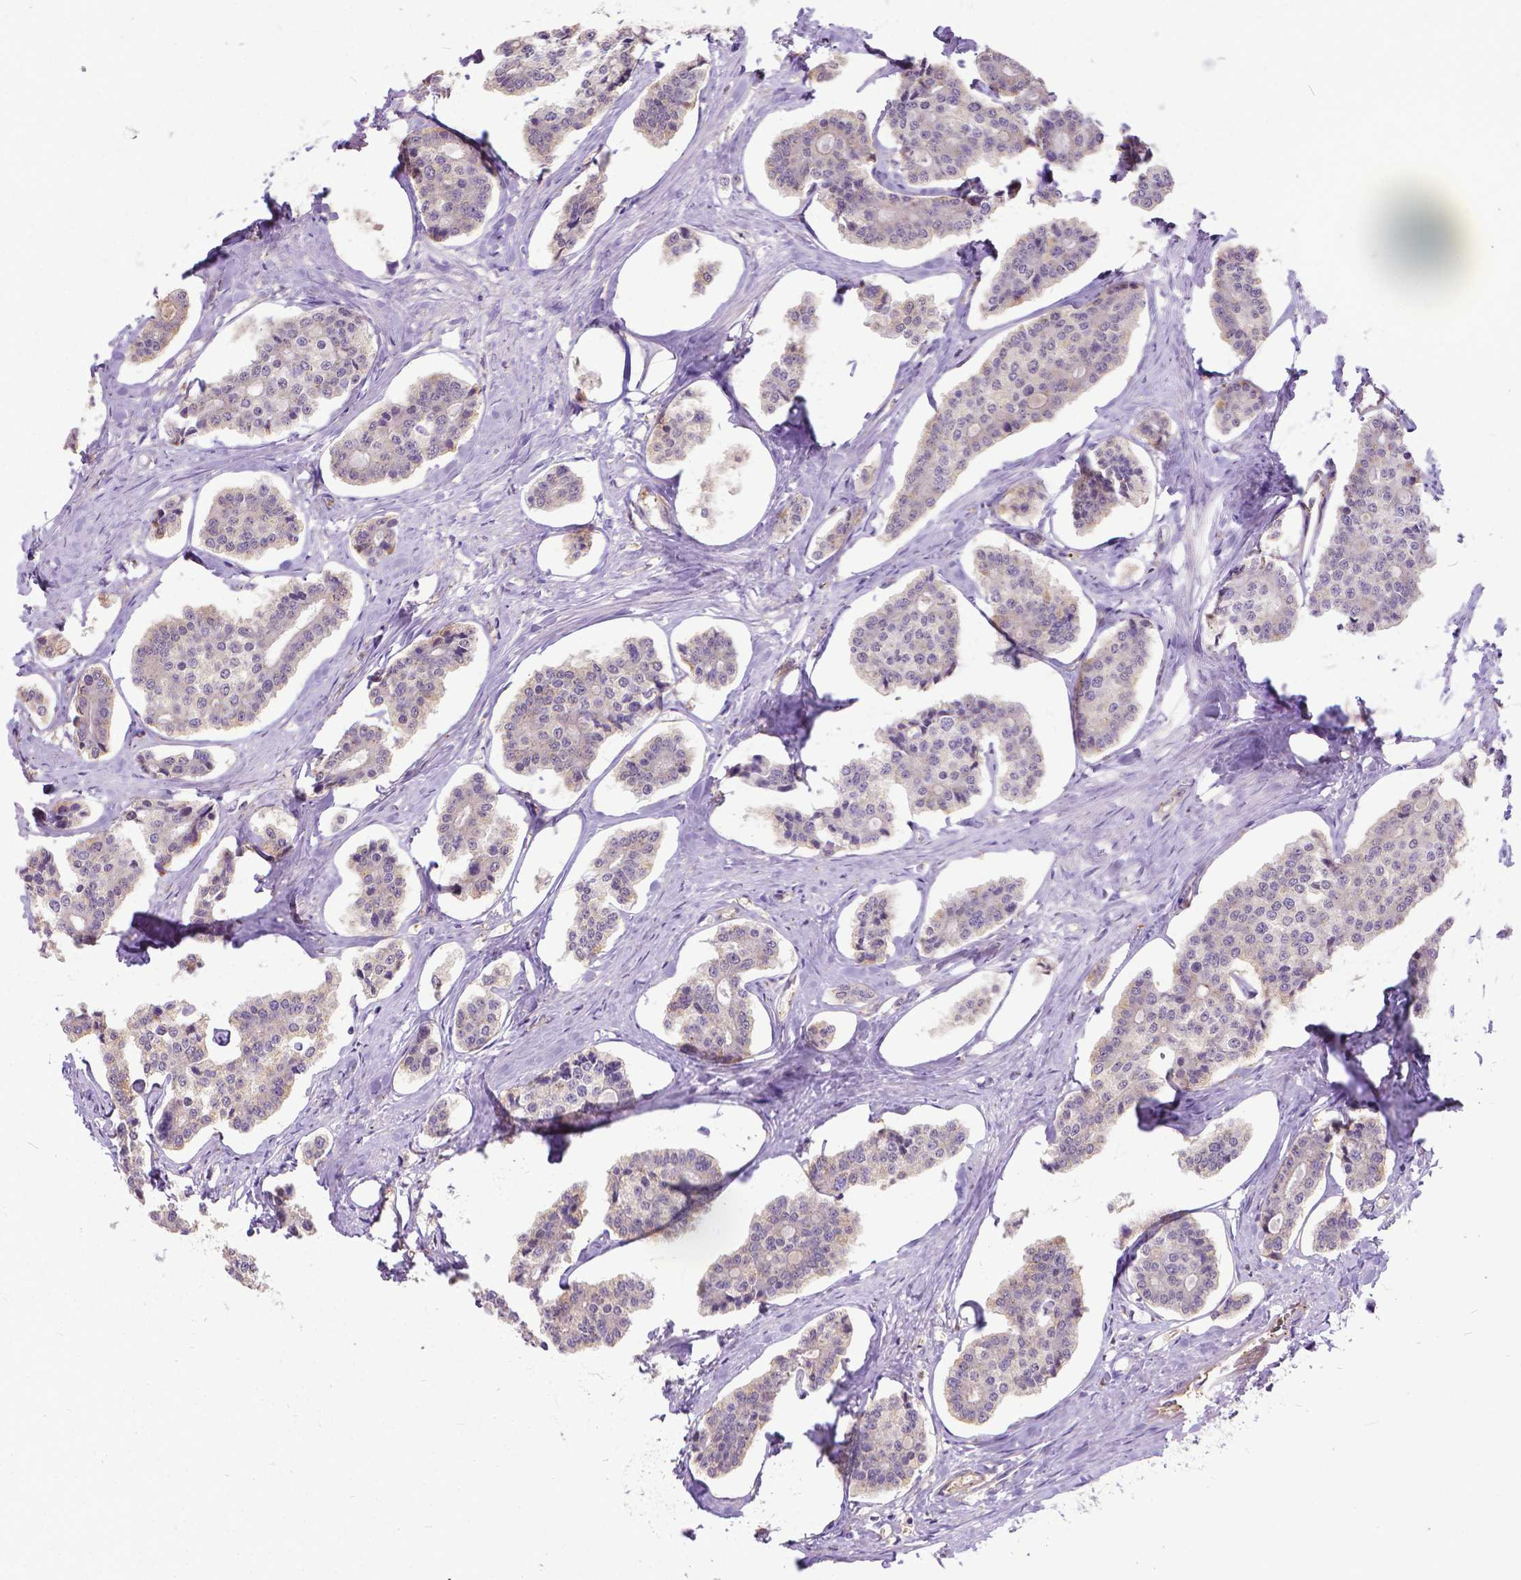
{"staining": {"intensity": "negative", "quantity": "none", "location": "none"}, "tissue": "carcinoid", "cell_type": "Tumor cells", "image_type": "cancer", "snomed": [{"axis": "morphology", "description": "Carcinoid, malignant, NOS"}, {"axis": "topography", "description": "Small intestine"}], "caption": "High power microscopy photomicrograph of an IHC histopathology image of carcinoid, revealing no significant staining in tumor cells.", "gene": "CFAP299", "patient": {"sex": "female", "age": 65}}